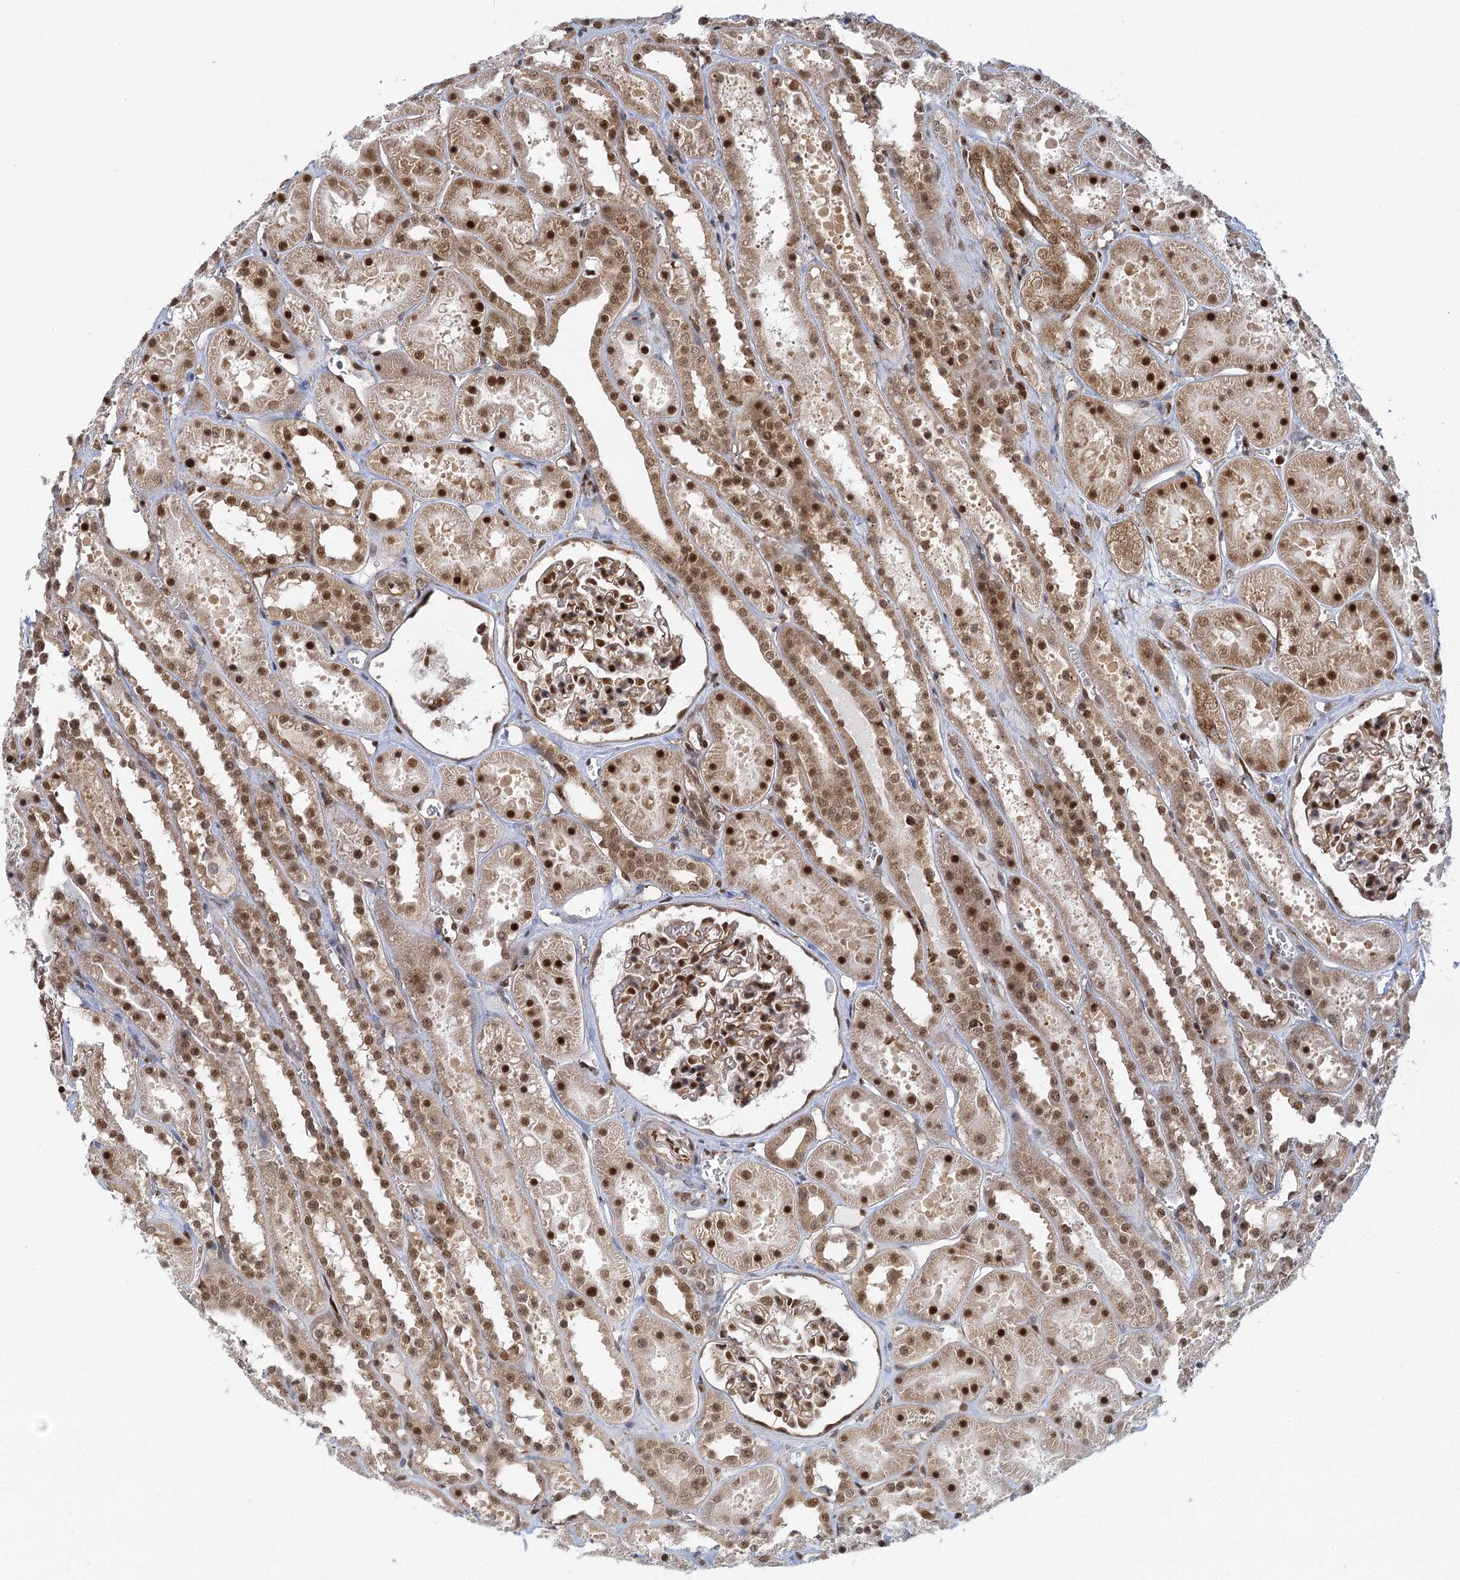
{"staining": {"intensity": "strong", "quantity": ">75%", "location": "nuclear"}, "tissue": "kidney", "cell_type": "Cells in glomeruli", "image_type": "normal", "snomed": [{"axis": "morphology", "description": "Normal tissue, NOS"}, {"axis": "topography", "description": "Kidney"}], "caption": "This is an image of IHC staining of unremarkable kidney, which shows strong staining in the nuclear of cells in glomeruli.", "gene": "GPATCH11", "patient": {"sex": "female", "age": 41}}